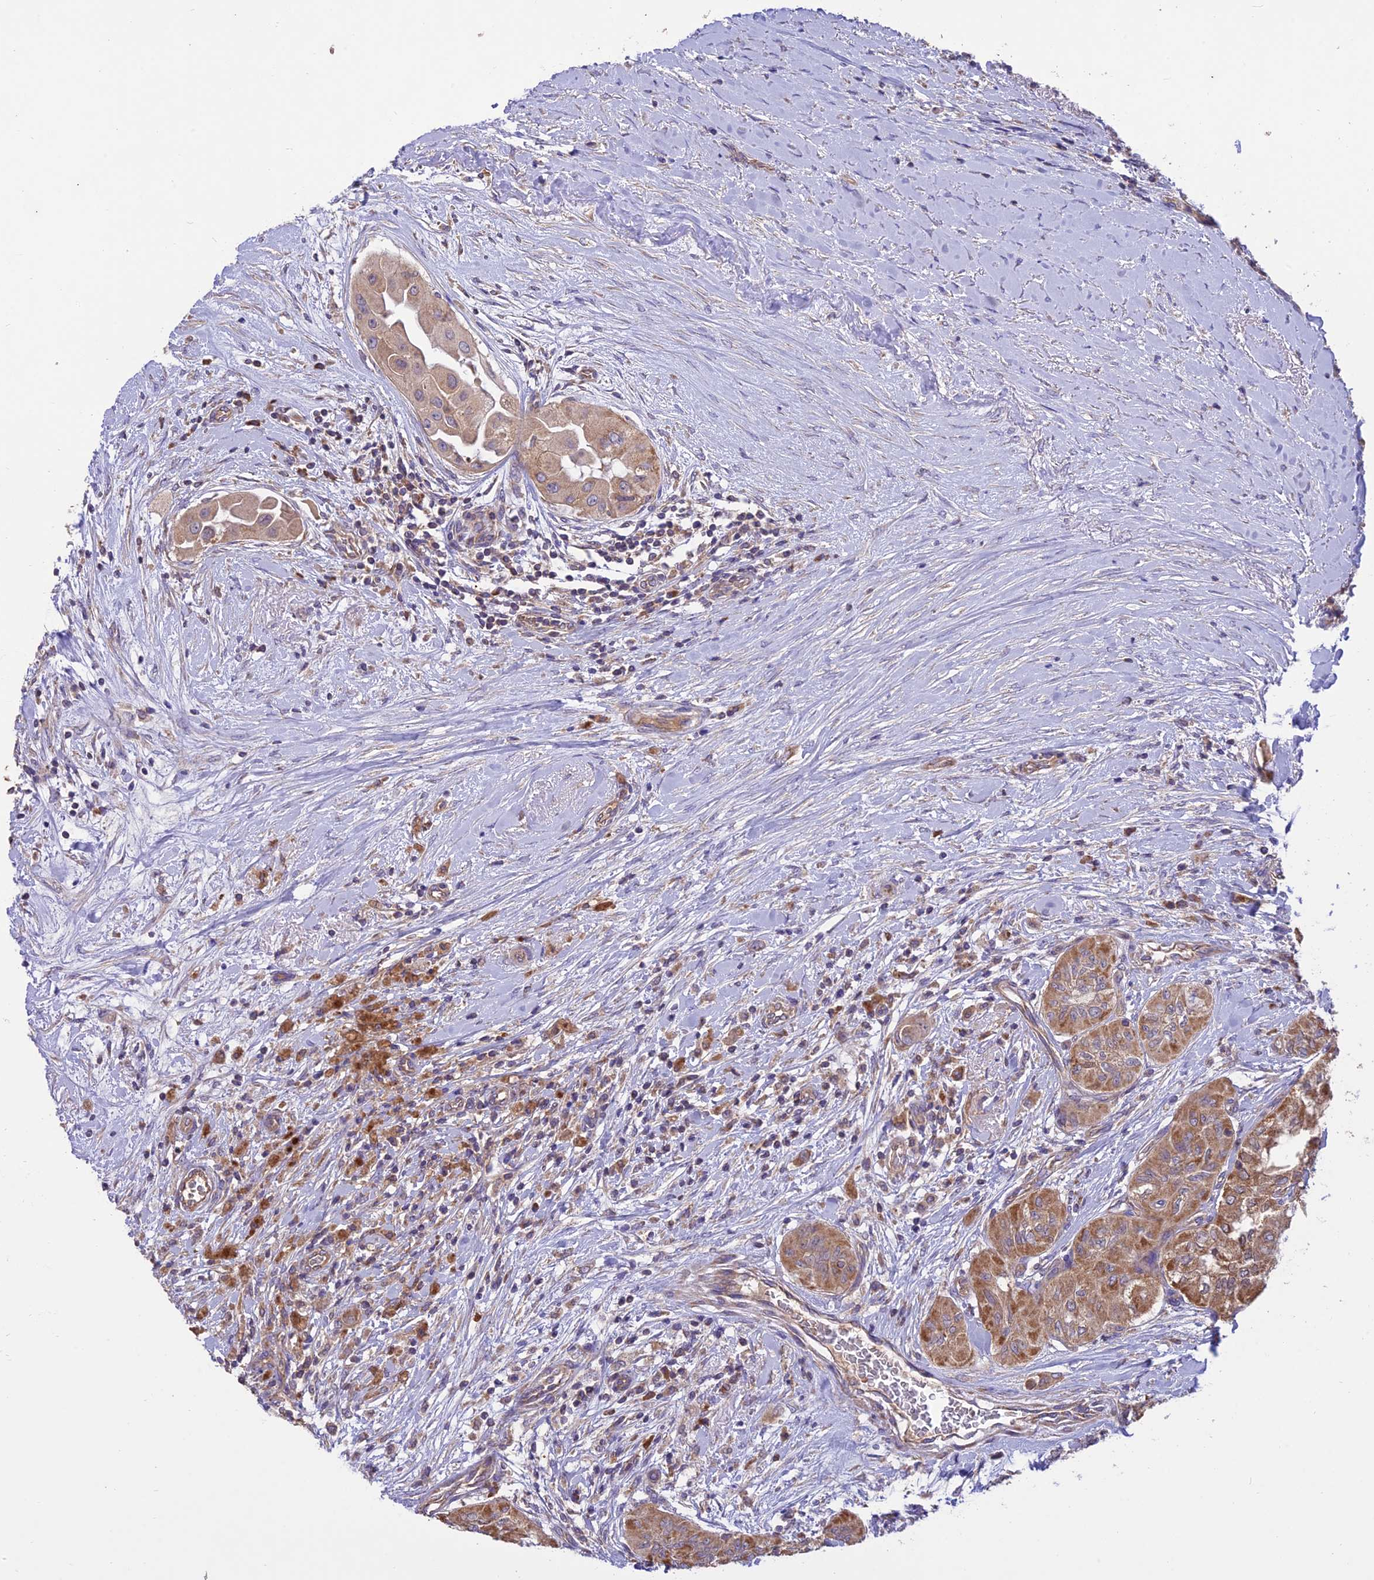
{"staining": {"intensity": "moderate", "quantity": ">75%", "location": "cytoplasmic/membranous"}, "tissue": "thyroid cancer", "cell_type": "Tumor cells", "image_type": "cancer", "snomed": [{"axis": "morphology", "description": "Papillary adenocarcinoma, NOS"}, {"axis": "topography", "description": "Thyroid gland"}], "caption": "Thyroid papillary adenocarcinoma was stained to show a protein in brown. There is medium levels of moderate cytoplasmic/membranous staining in approximately >75% of tumor cells.", "gene": "NDUFAF1", "patient": {"sex": "female", "age": 59}}